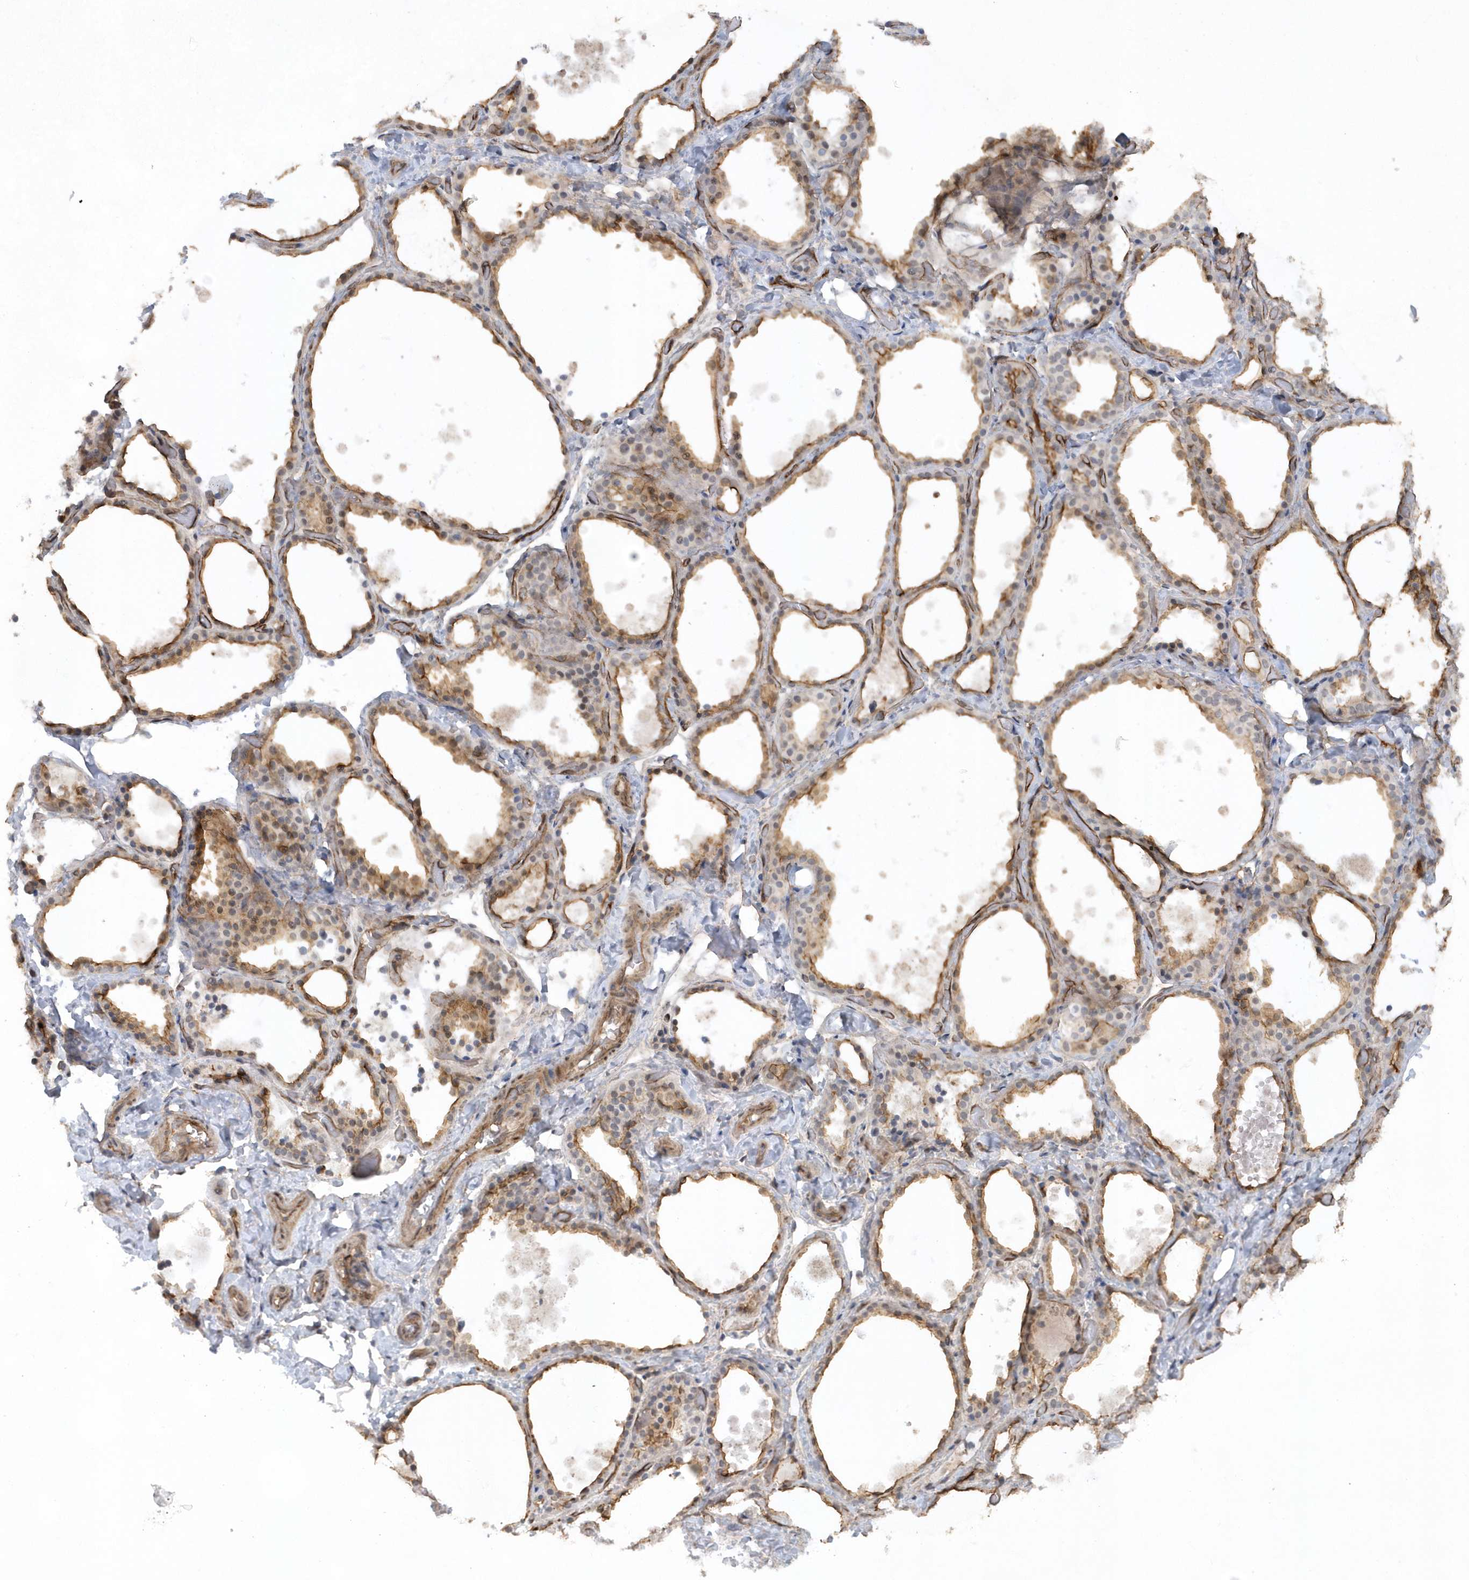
{"staining": {"intensity": "moderate", "quantity": ">75%", "location": "cytoplasmic/membranous"}, "tissue": "thyroid gland", "cell_type": "Glandular cells", "image_type": "normal", "snomed": [{"axis": "morphology", "description": "Normal tissue, NOS"}, {"axis": "topography", "description": "Thyroid gland"}], "caption": "Immunohistochemistry histopathology image of unremarkable thyroid gland: human thyroid gland stained using immunohistochemistry (IHC) reveals medium levels of moderate protein expression localized specifically in the cytoplasmic/membranous of glandular cells, appearing as a cytoplasmic/membranous brown color.", "gene": "RAI14", "patient": {"sex": "female", "age": 44}}